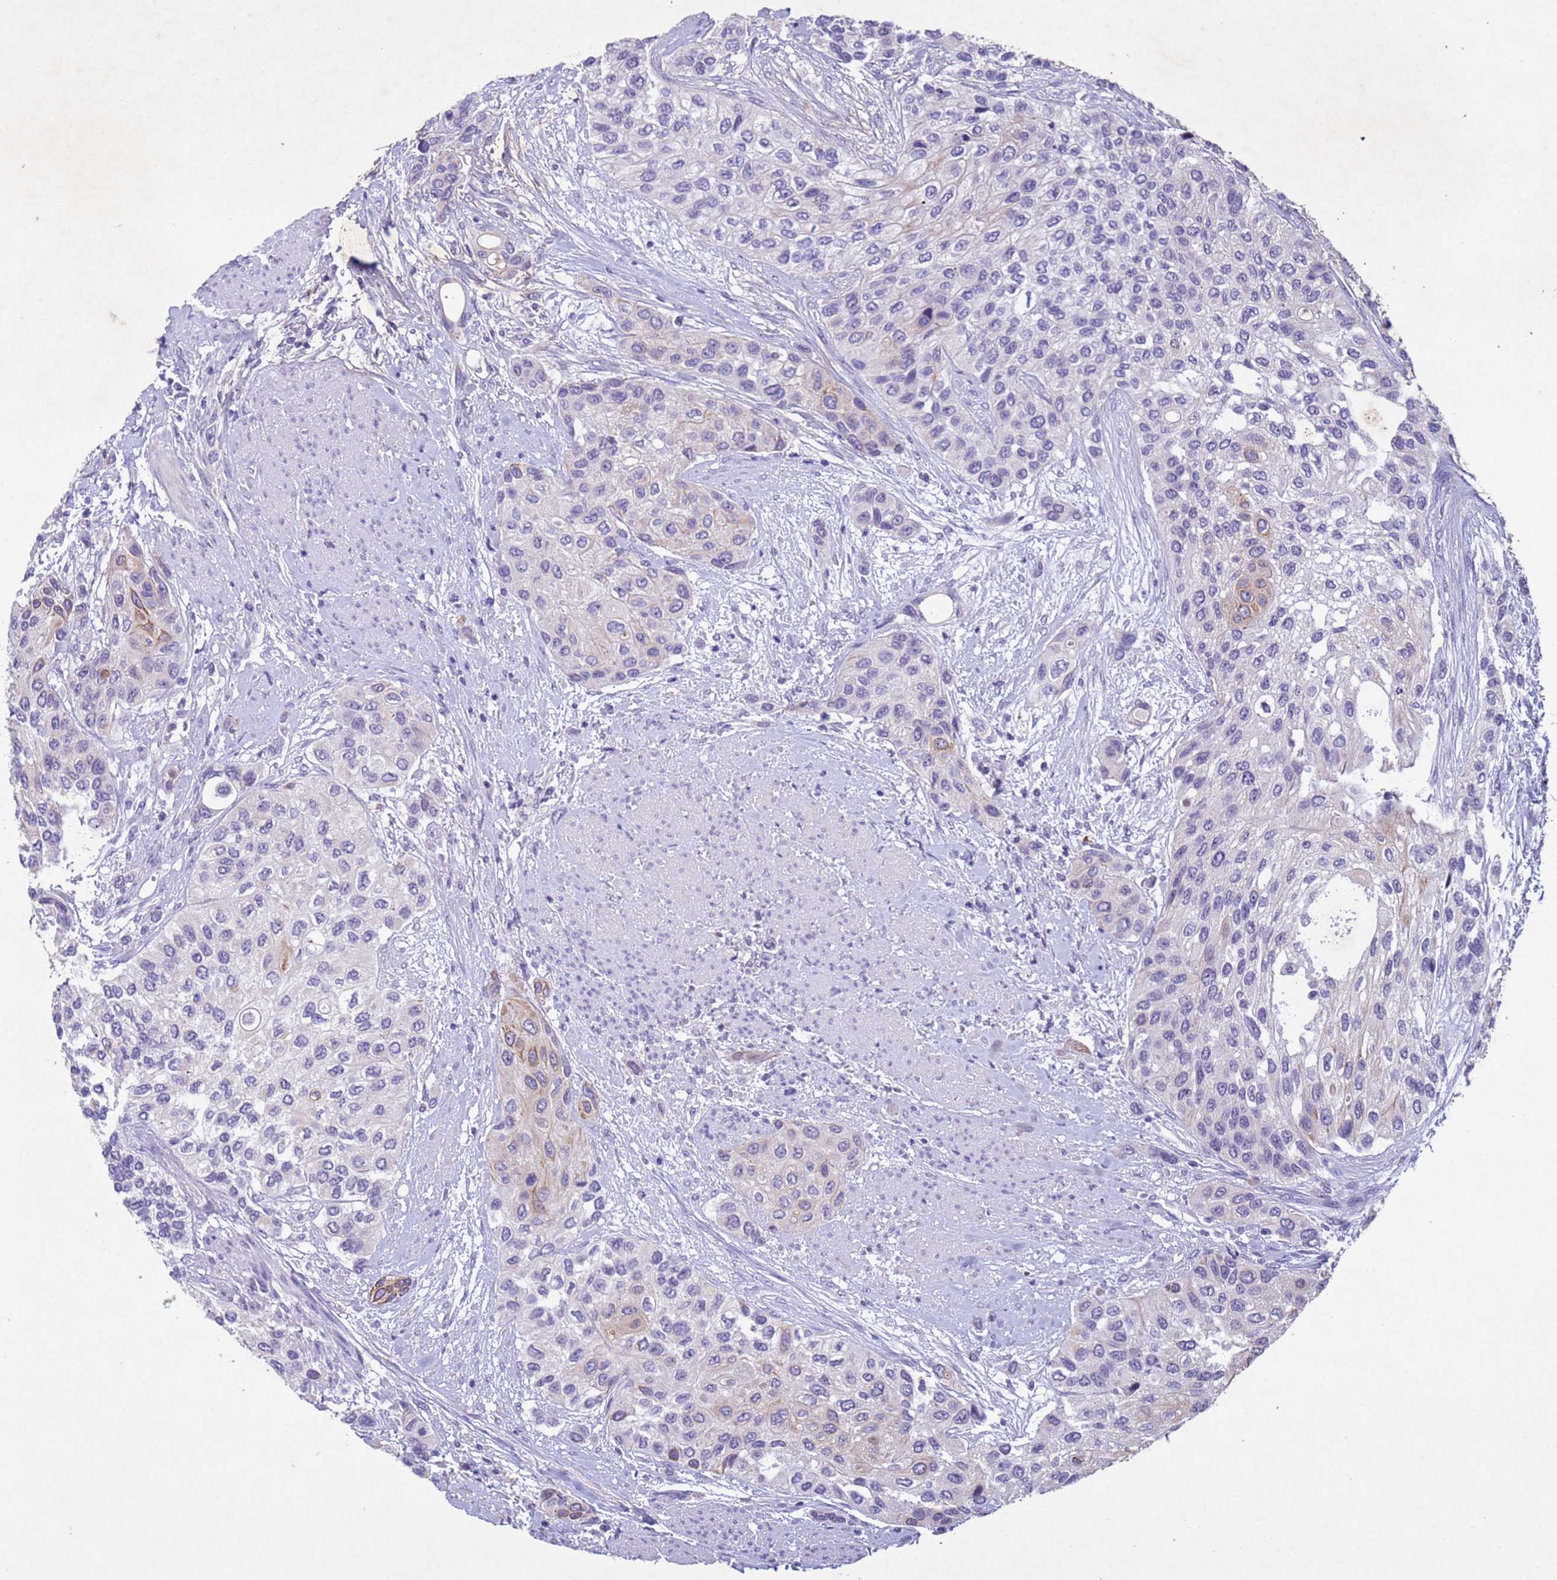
{"staining": {"intensity": "moderate", "quantity": "<25%", "location": "cytoplasmic/membranous"}, "tissue": "urothelial cancer", "cell_type": "Tumor cells", "image_type": "cancer", "snomed": [{"axis": "morphology", "description": "Normal tissue, NOS"}, {"axis": "morphology", "description": "Urothelial carcinoma, High grade"}, {"axis": "topography", "description": "Vascular tissue"}, {"axis": "topography", "description": "Urinary bladder"}], "caption": "A low amount of moderate cytoplasmic/membranous positivity is identified in about <25% of tumor cells in urothelial cancer tissue. (Brightfield microscopy of DAB IHC at high magnification).", "gene": "NLRP11", "patient": {"sex": "female", "age": 56}}